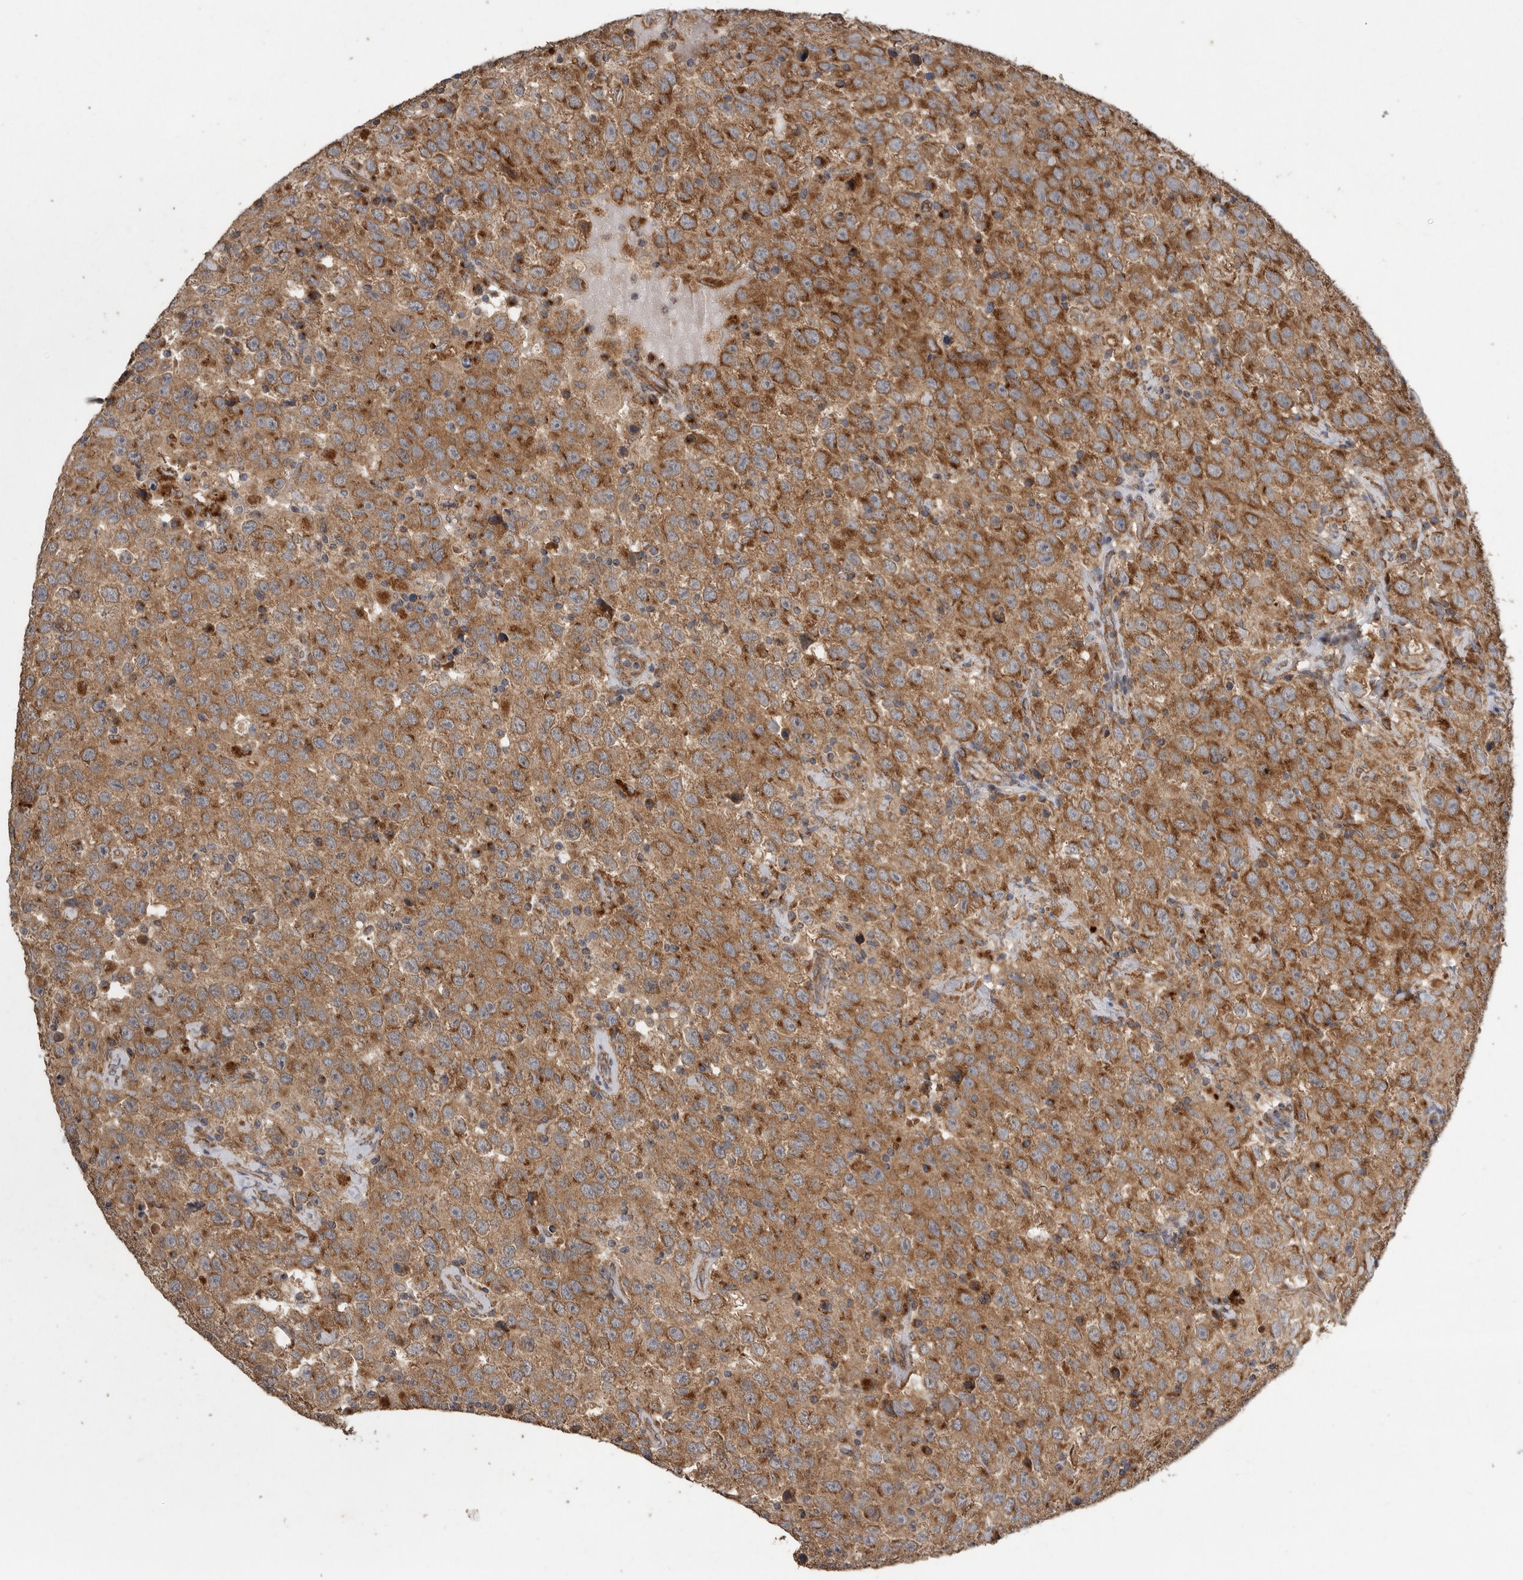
{"staining": {"intensity": "moderate", "quantity": ">75%", "location": "cytoplasmic/membranous"}, "tissue": "testis cancer", "cell_type": "Tumor cells", "image_type": "cancer", "snomed": [{"axis": "morphology", "description": "Seminoma, NOS"}, {"axis": "topography", "description": "Testis"}], "caption": "Testis cancer stained for a protein demonstrates moderate cytoplasmic/membranous positivity in tumor cells.", "gene": "PODXL2", "patient": {"sex": "male", "age": 41}}